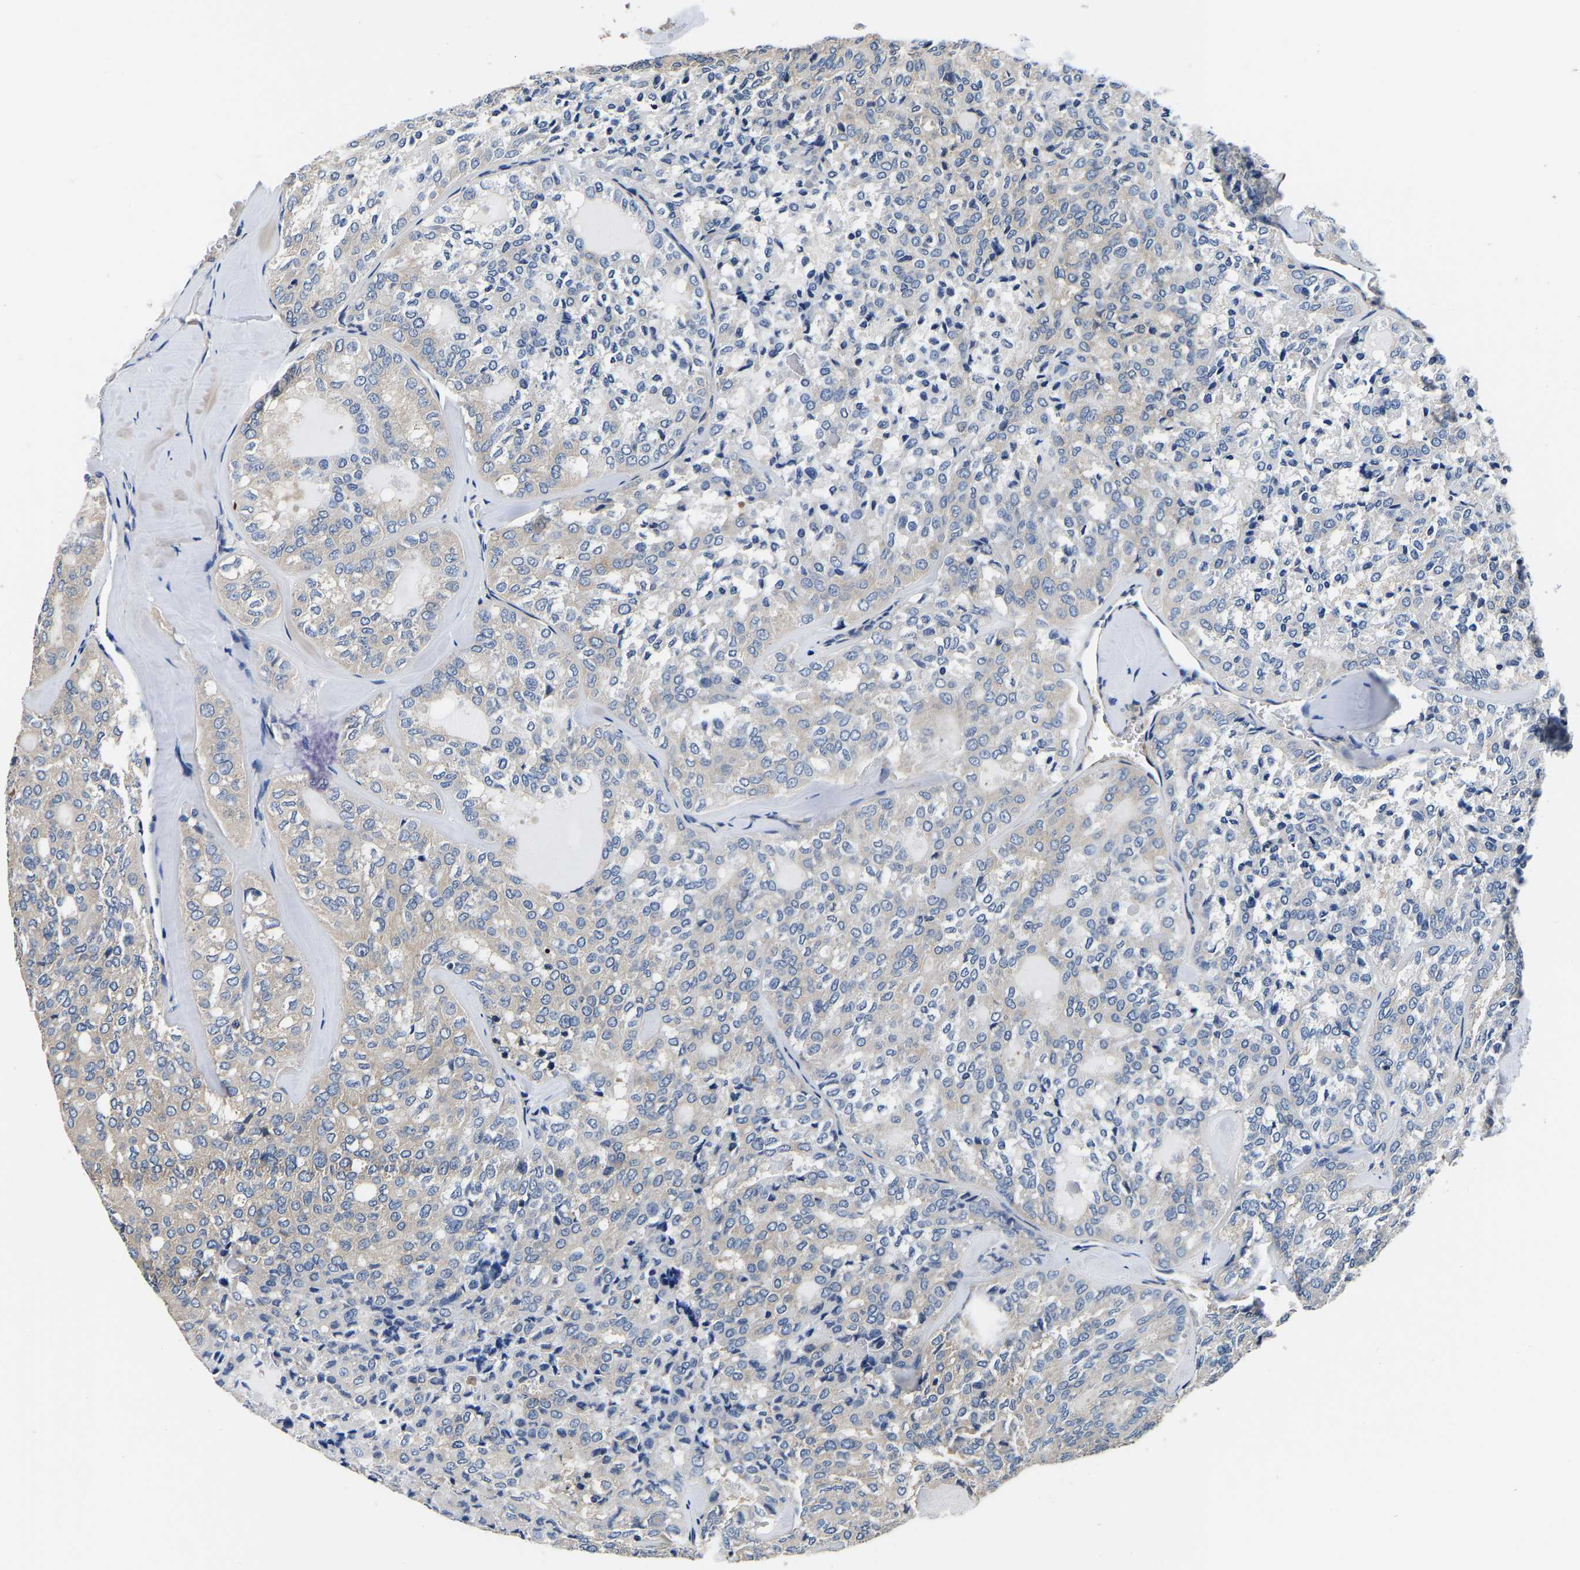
{"staining": {"intensity": "negative", "quantity": "none", "location": "none"}, "tissue": "thyroid cancer", "cell_type": "Tumor cells", "image_type": "cancer", "snomed": [{"axis": "morphology", "description": "Follicular adenoma carcinoma, NOS"}, {"axis": "topography", "description": "Thyroid gland"}], "caption": "Tumor cells are negative for protein expression in human thyroid follicular adenoma carcinoma.", "gene": "SH3GLB1", "patient": {"sex": "male", "age": 75}}